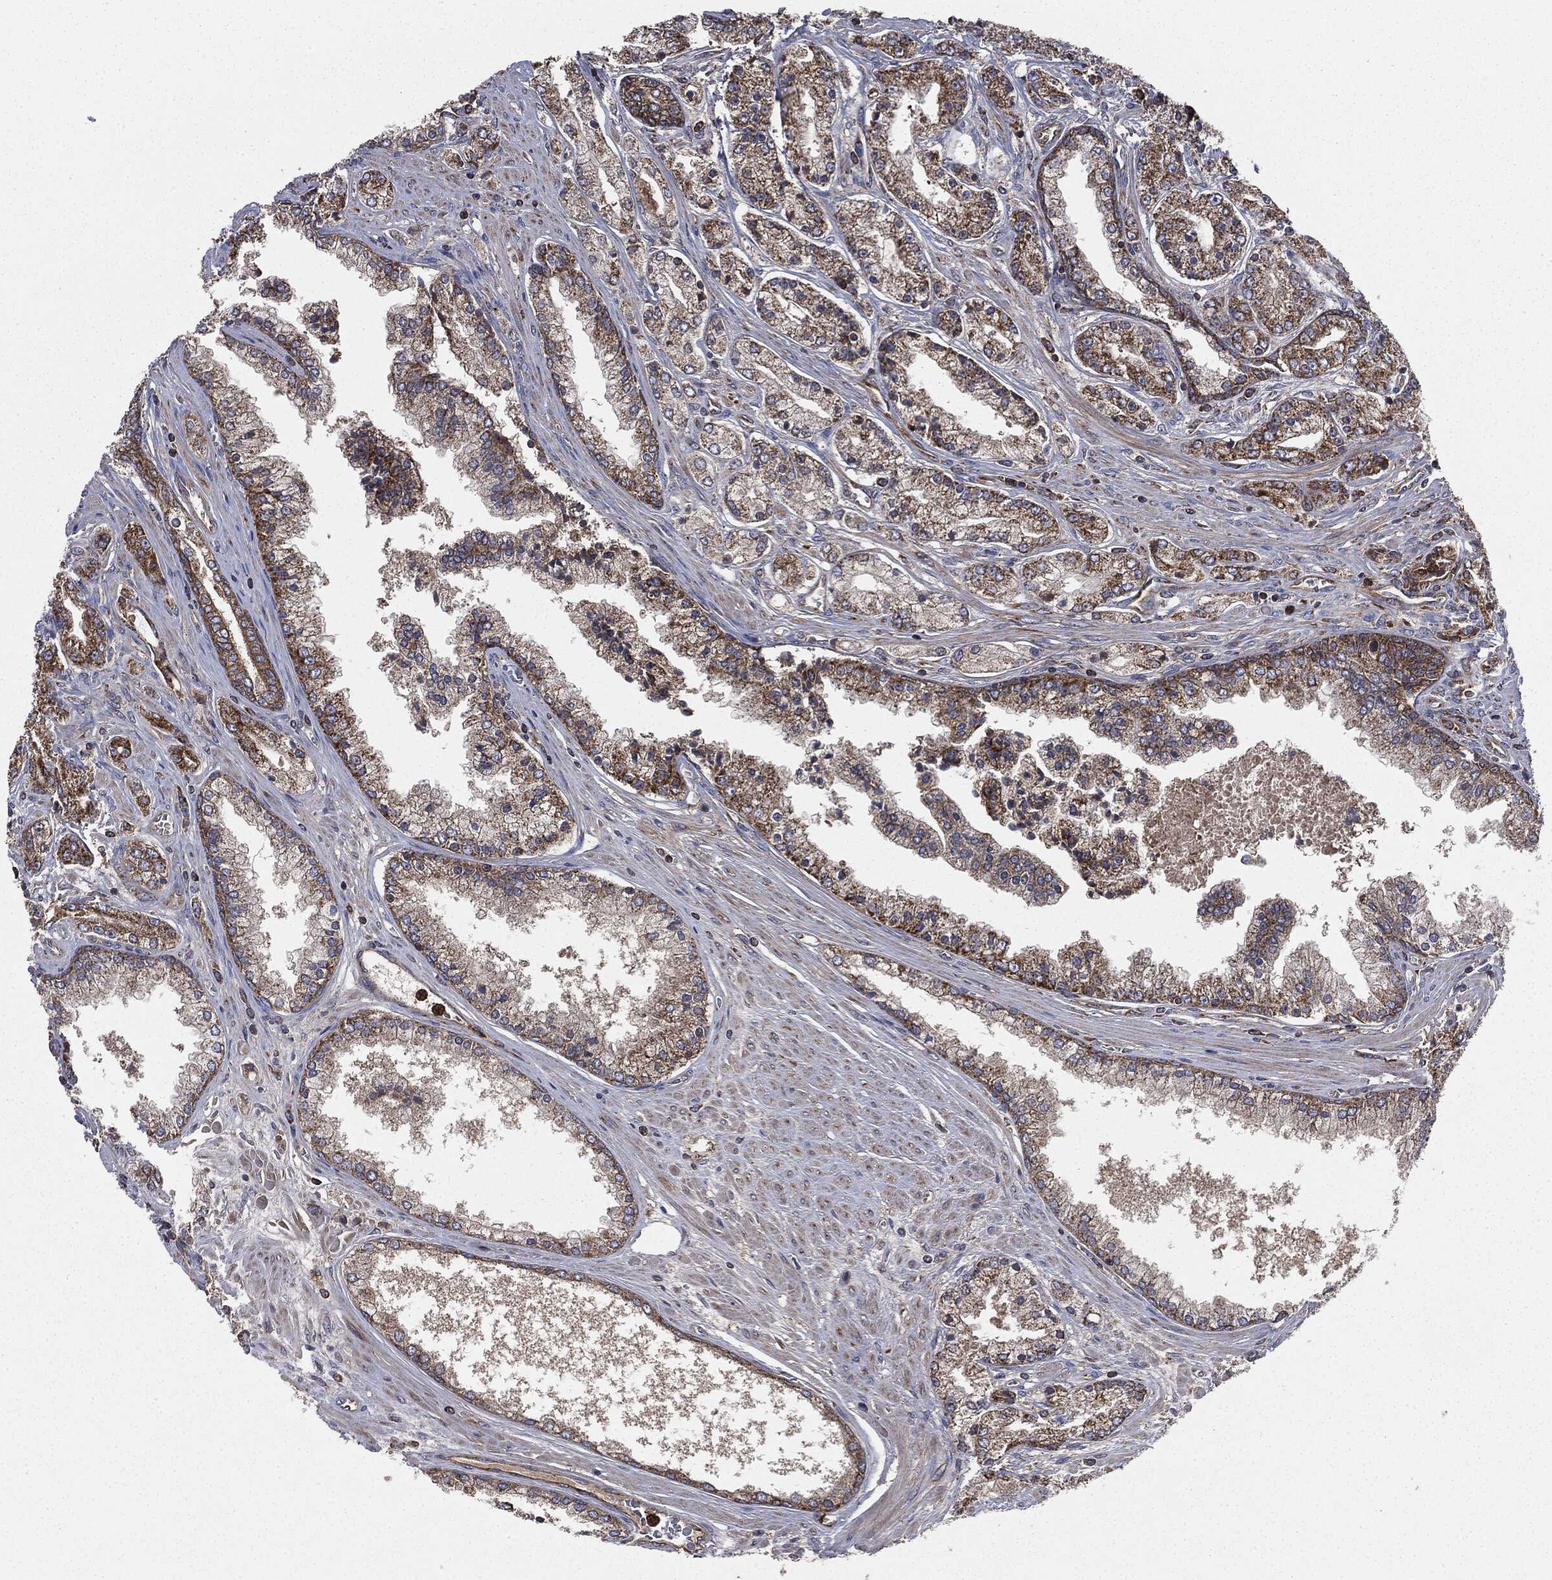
{"staining": {"intensity": "strong", "quantity": "<25%", "location": "cytoplasmic/membranous"}, "tissue": "prostate cancer", "cell_type": "Tumor cells", "image_type": "cancer", "snomed": [{"axis": "morphology", "description": "Adenocarcinoma, High grade"}, {"axis": "topography", "description": "Prostate"}], "caption": "Prostate cancer stained with IHC reveals strong cytoplasmic/membranous staining in about <25% of tumor cells.", "gene": "MAPK6", "patient": {"sex": "male", "age": 66}}